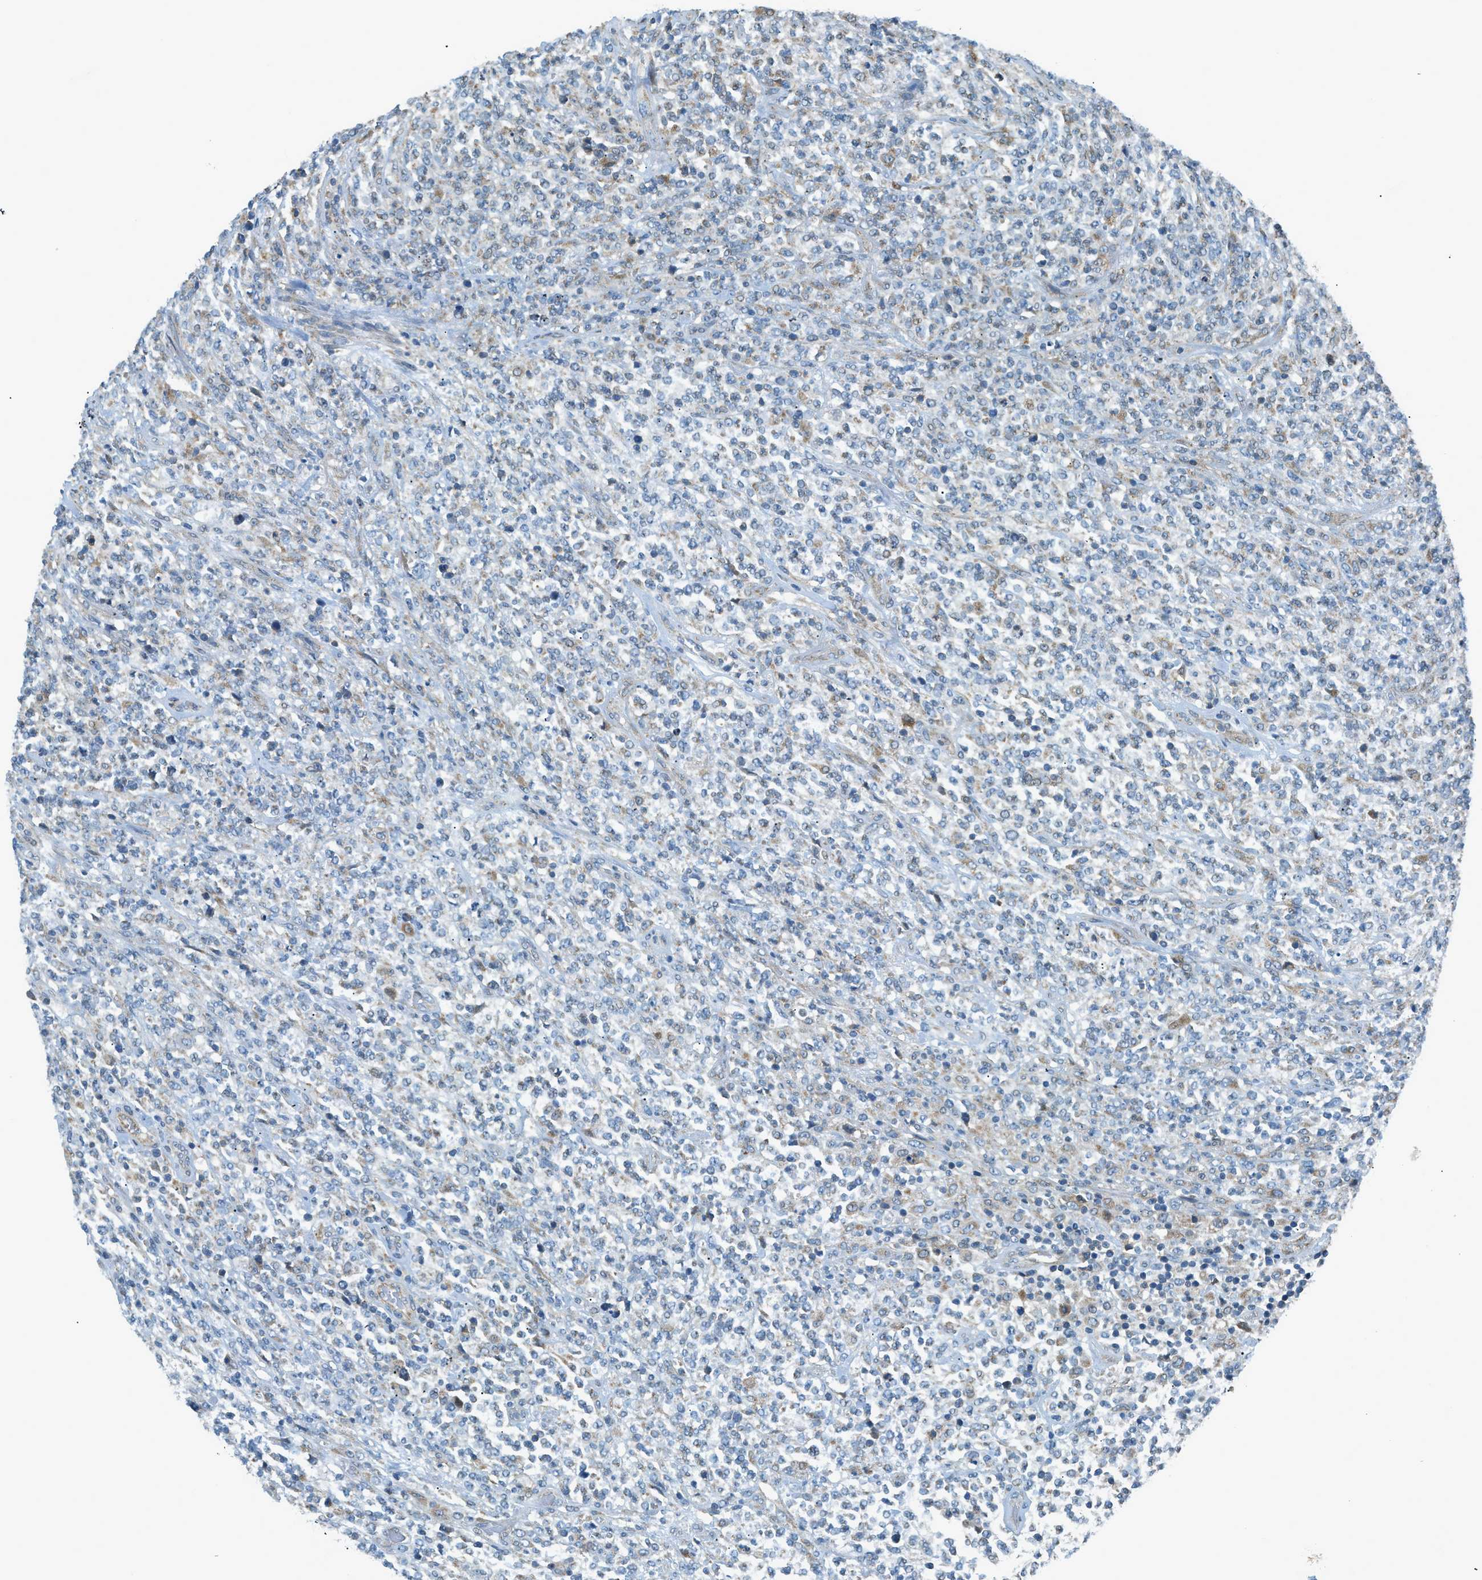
{"staining": {"intensity": "negative", "quantity": "none", "location": "none"}, "tissue": "lymphoma", "cell_type": "Tumor cells", "image_type": "cancer", "snomed": [{"axis": "morphology", "description": "Malignant lymphoma, non-Hodgkin's type, High grade"}, {"axis": "topography", "description": "Soft tissue"}], "caption": "Histopathology image shows no protein positivity in tumor cells of malignant lymphoma, non-Hodgkin's type (high-grade) tissue. (DAB (3,3'-diaminobenzidine) immunohistochemistry (IHC) with hematoxylin counter stain).", "gene": "PIGG", "patient": {"sex": "male", "age": 18}}